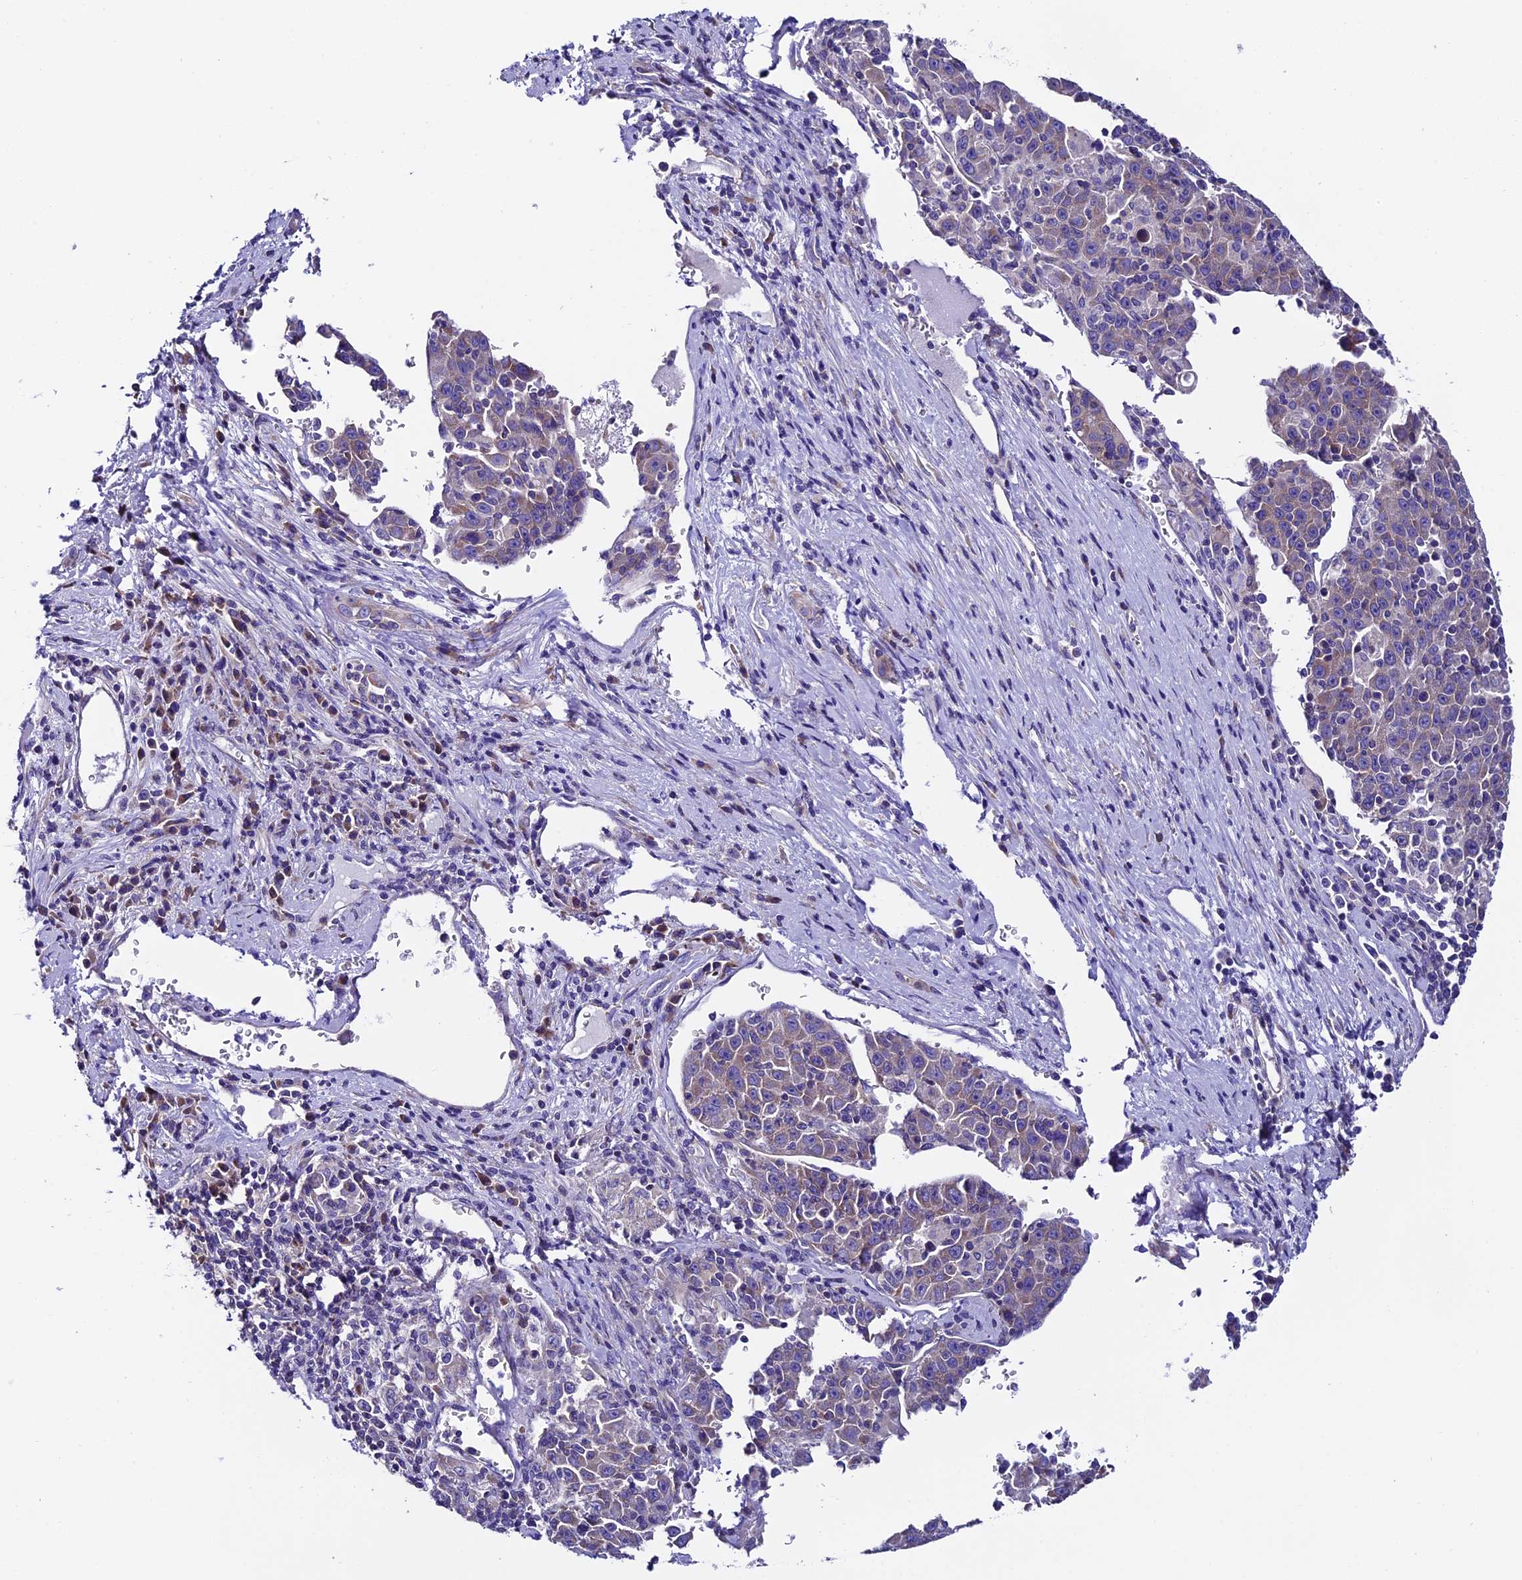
{"staining": {"intensity": "weak", "quantity": "<25%", "location": "cytoplasmic/membranous"}, "tissue": "liver cancer", "cell_type": "Tumor cells", "image_type": "cancer", "snomed": [{"axis": "morphology", "description": "Carcinoma, Hepatocellular, NOS"}, {"axis": "topography", "description": "Liver"}], "caption": "Tumor cells show no significant protein staining in liver cancer (hepatocellular carcinoma).", "gene": "COMTD1", "patient": {"sex": "female", "age": 53}}